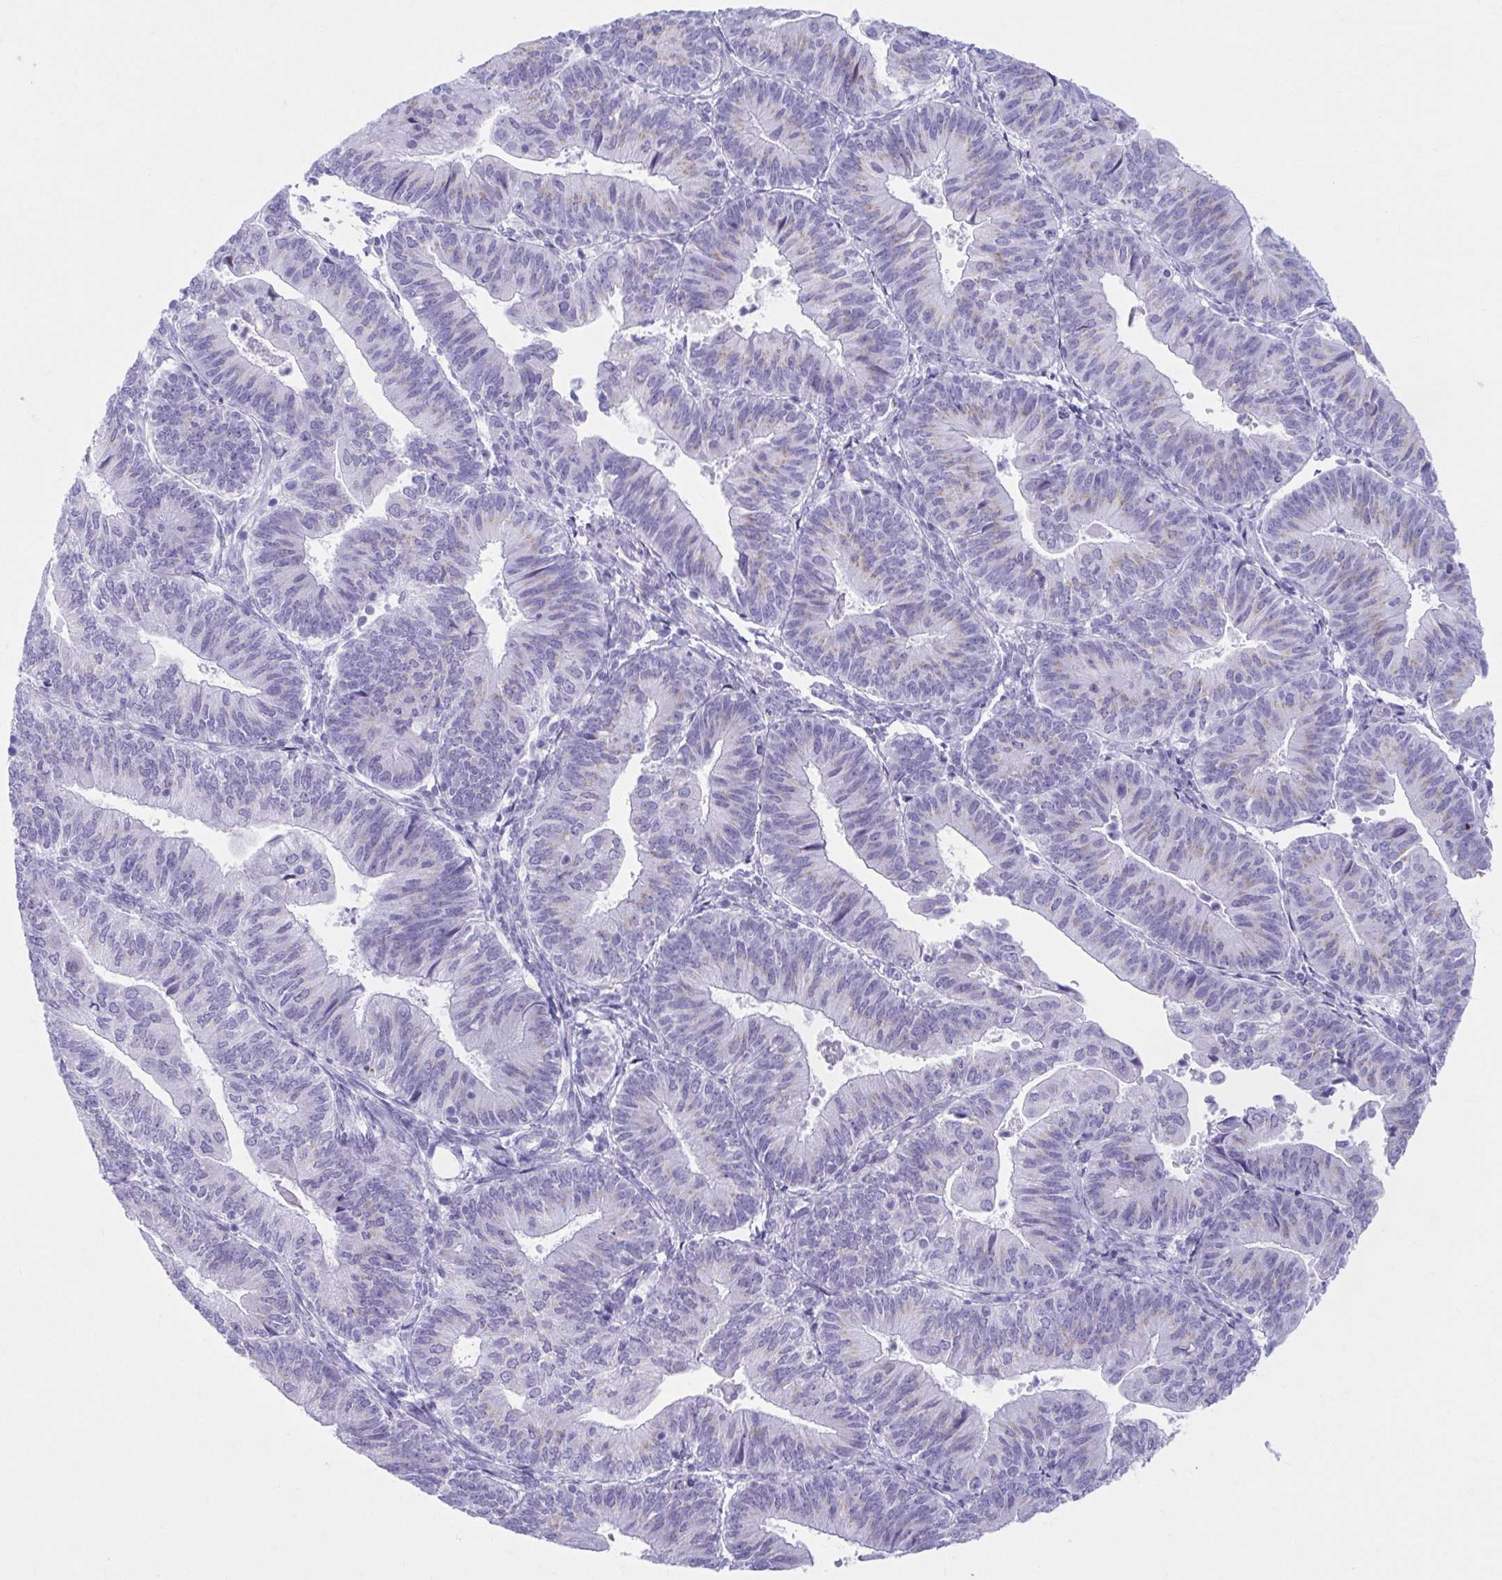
{"staining": {"intensity": "weak", "quantity": "25%-75%", "location": "cytoplasmic/membranous"}, "tissue": "endometrial cancer", "cell_type": "Tumor cells", "image_type": "cancer", "snomed": [{"axis": "morphology", "description": "Adenocarcinoma, NOS"}, {"axis": "topography", "description": "Endometrium"}], "caption": "IHC staining of endometrial cancer, which demonstrates low levels of weak cytoplasmic/membranous staining in approximately 25%-75% of tumor cells indicating weak cytoplasmic/membranous protein positivity. The staining was performed using DAB (3,3'-diaminobenzidine) (brown) for protein detection and nuclei were counterstained in hematoxylin (blue).", "gene": "KCNE2", "patient": {"sex": "female", "age": 65}}